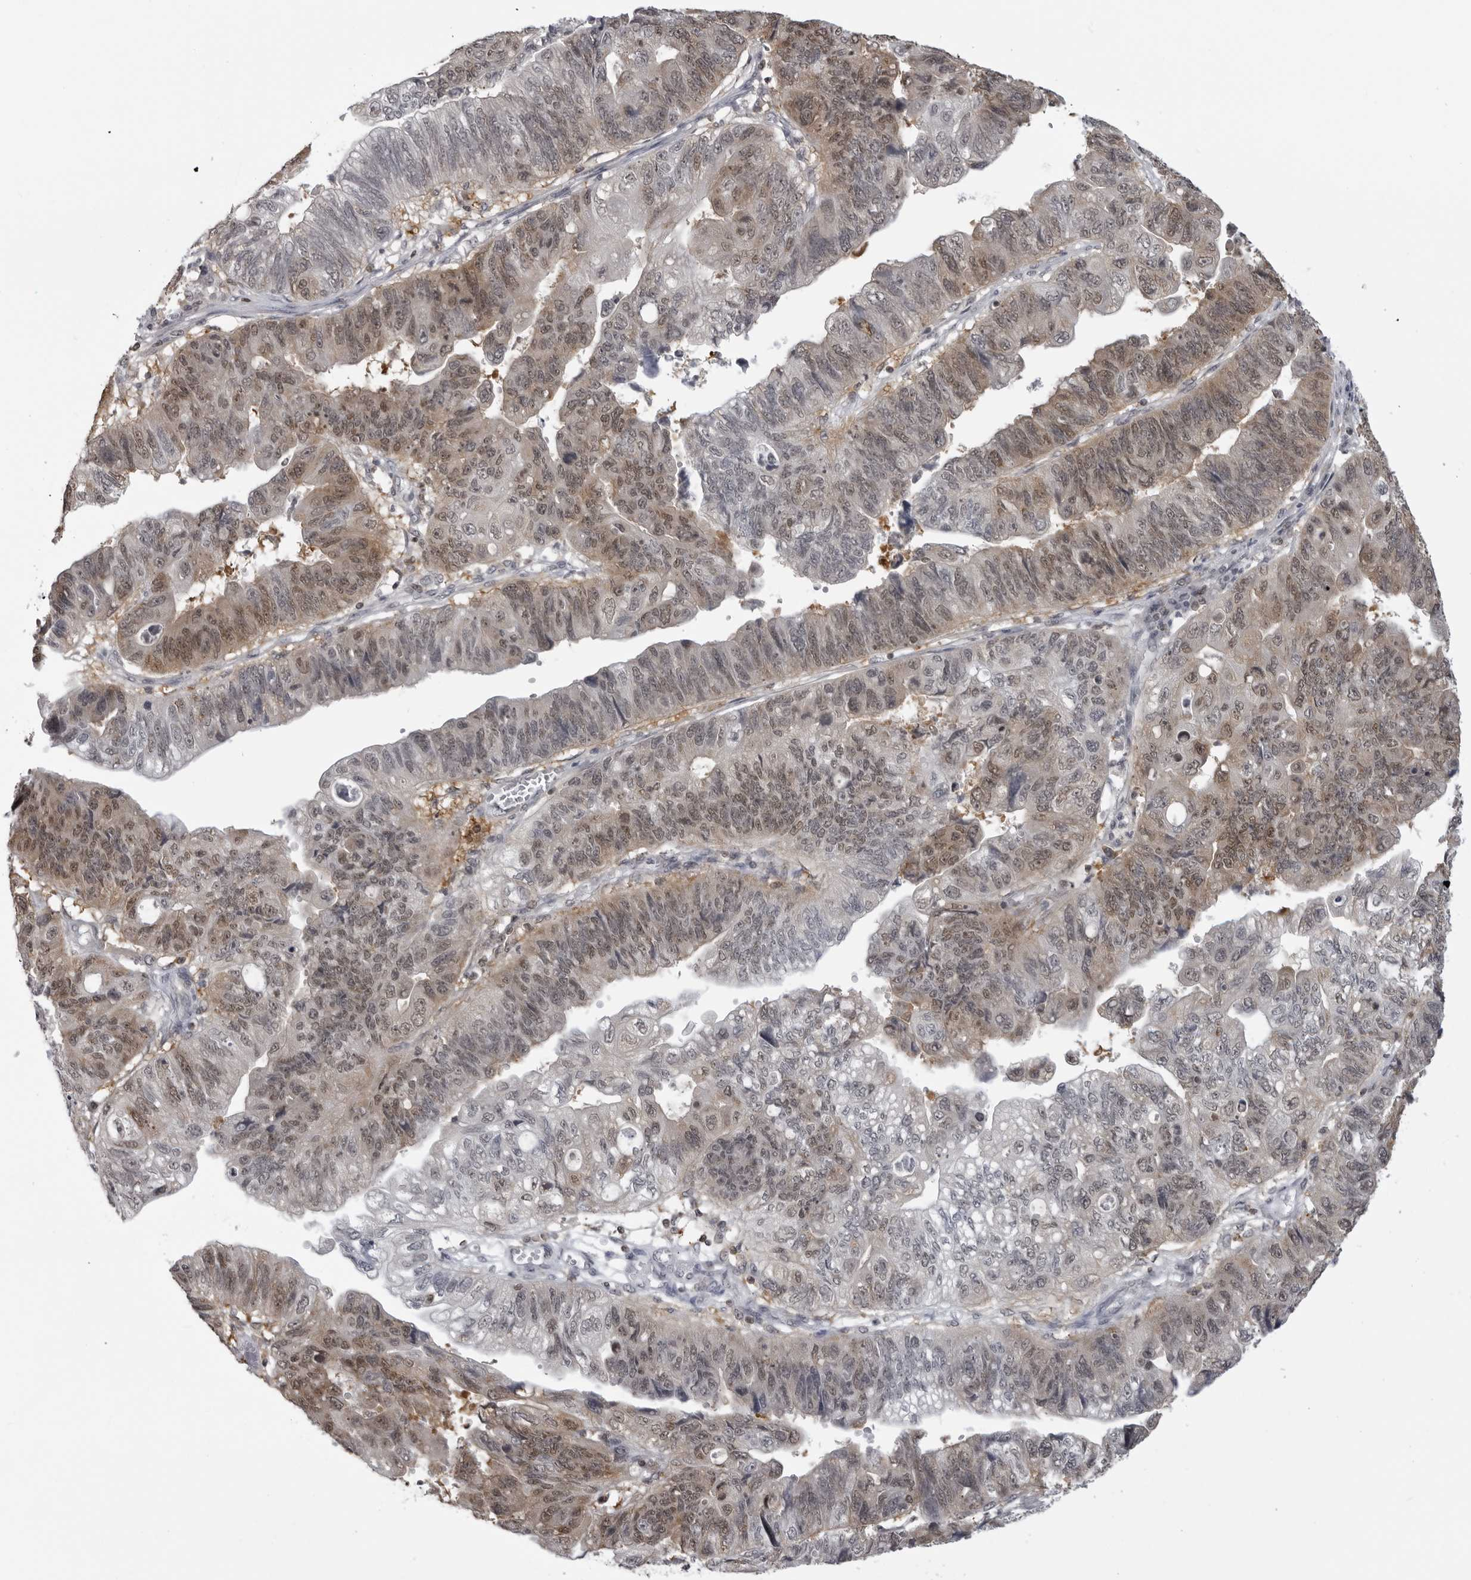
{"staining": {"intensity": "moderate", "quantity": ">75%", "location": "cytoplasmic/membranous,nuclear"}, "tissue": "stomach cancer", "cell_type": "Tumor cells", "image_type": "cancer", "snomed": [{"axis": "morphology", "description": "Adenocarcinoma, NOS"}, {"axis": "topography", "description": "Stomach"}], "caption": "Human stomach cancer stained with a brown dye shows moderate cytoplasmic/membranous and nuclear positive positivity in about >75% of tumor cells.", "gene": "PDCL3", "patient": {"sex": "male", "age": 59}}